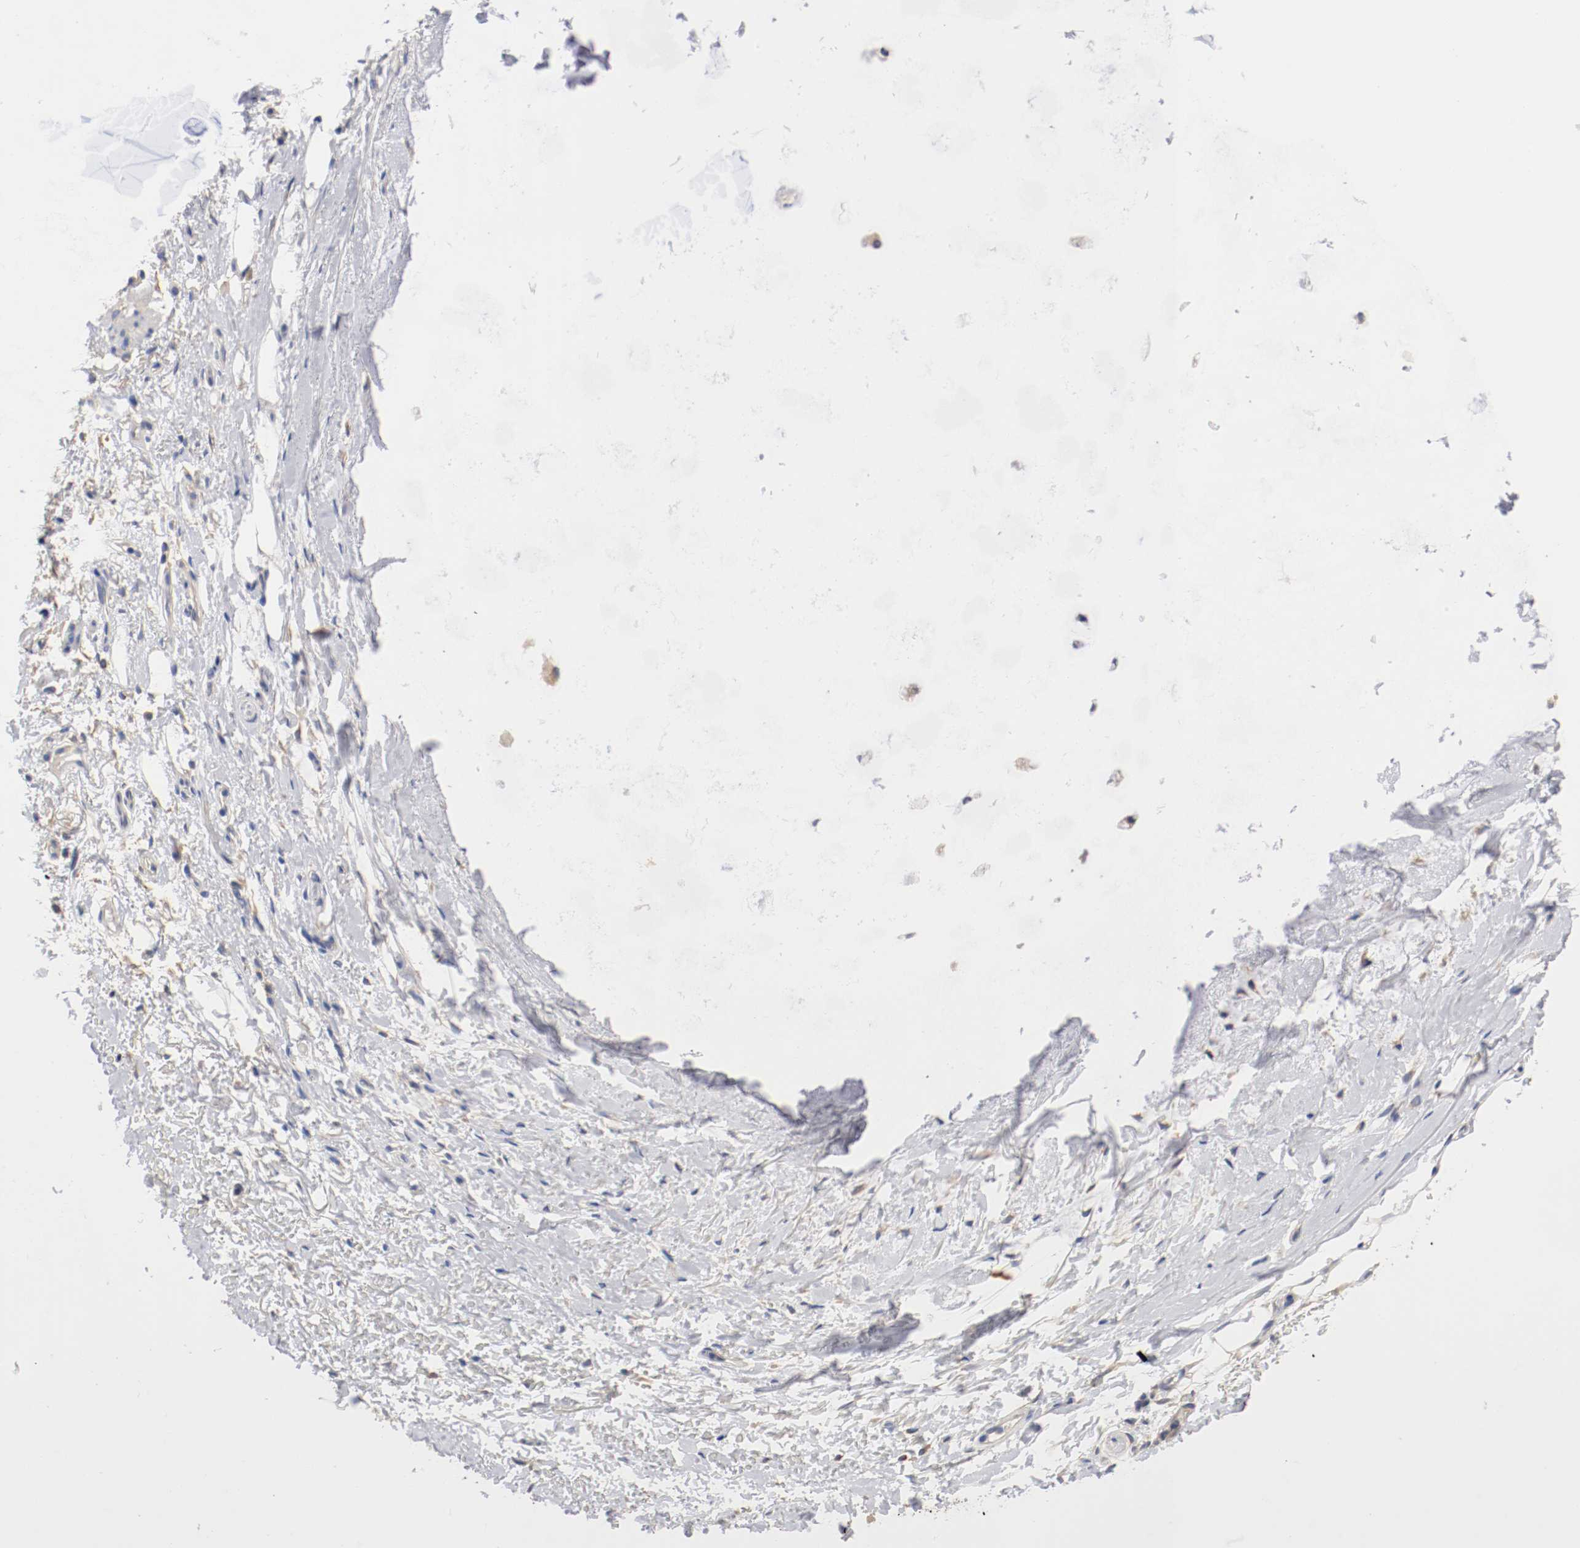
{"staining": {"intensity": "negative", "quantity": "none", "location": "none"}, "tissue": "adipose tissue", "cell_type": "Adipocytes", "image_type": "normal", "snomed": [{"axis": "morphology", "description": "Normal tissue, NOS"}, {"axis": "topography", "description": "Cartilage tissue"}, {"axis": "topography", "description": "Bronchus"}], "caption": "Protein analysis of normal adipose tissue shows no significant expression in adipocytes. (DAB (3,3'-diaminobenzidine) immunohistochemistry (IHC) visualized using brightfield microscopy, high magnification).", "gene": "HGS", "patient": {"sex": "female", "age": 73}}